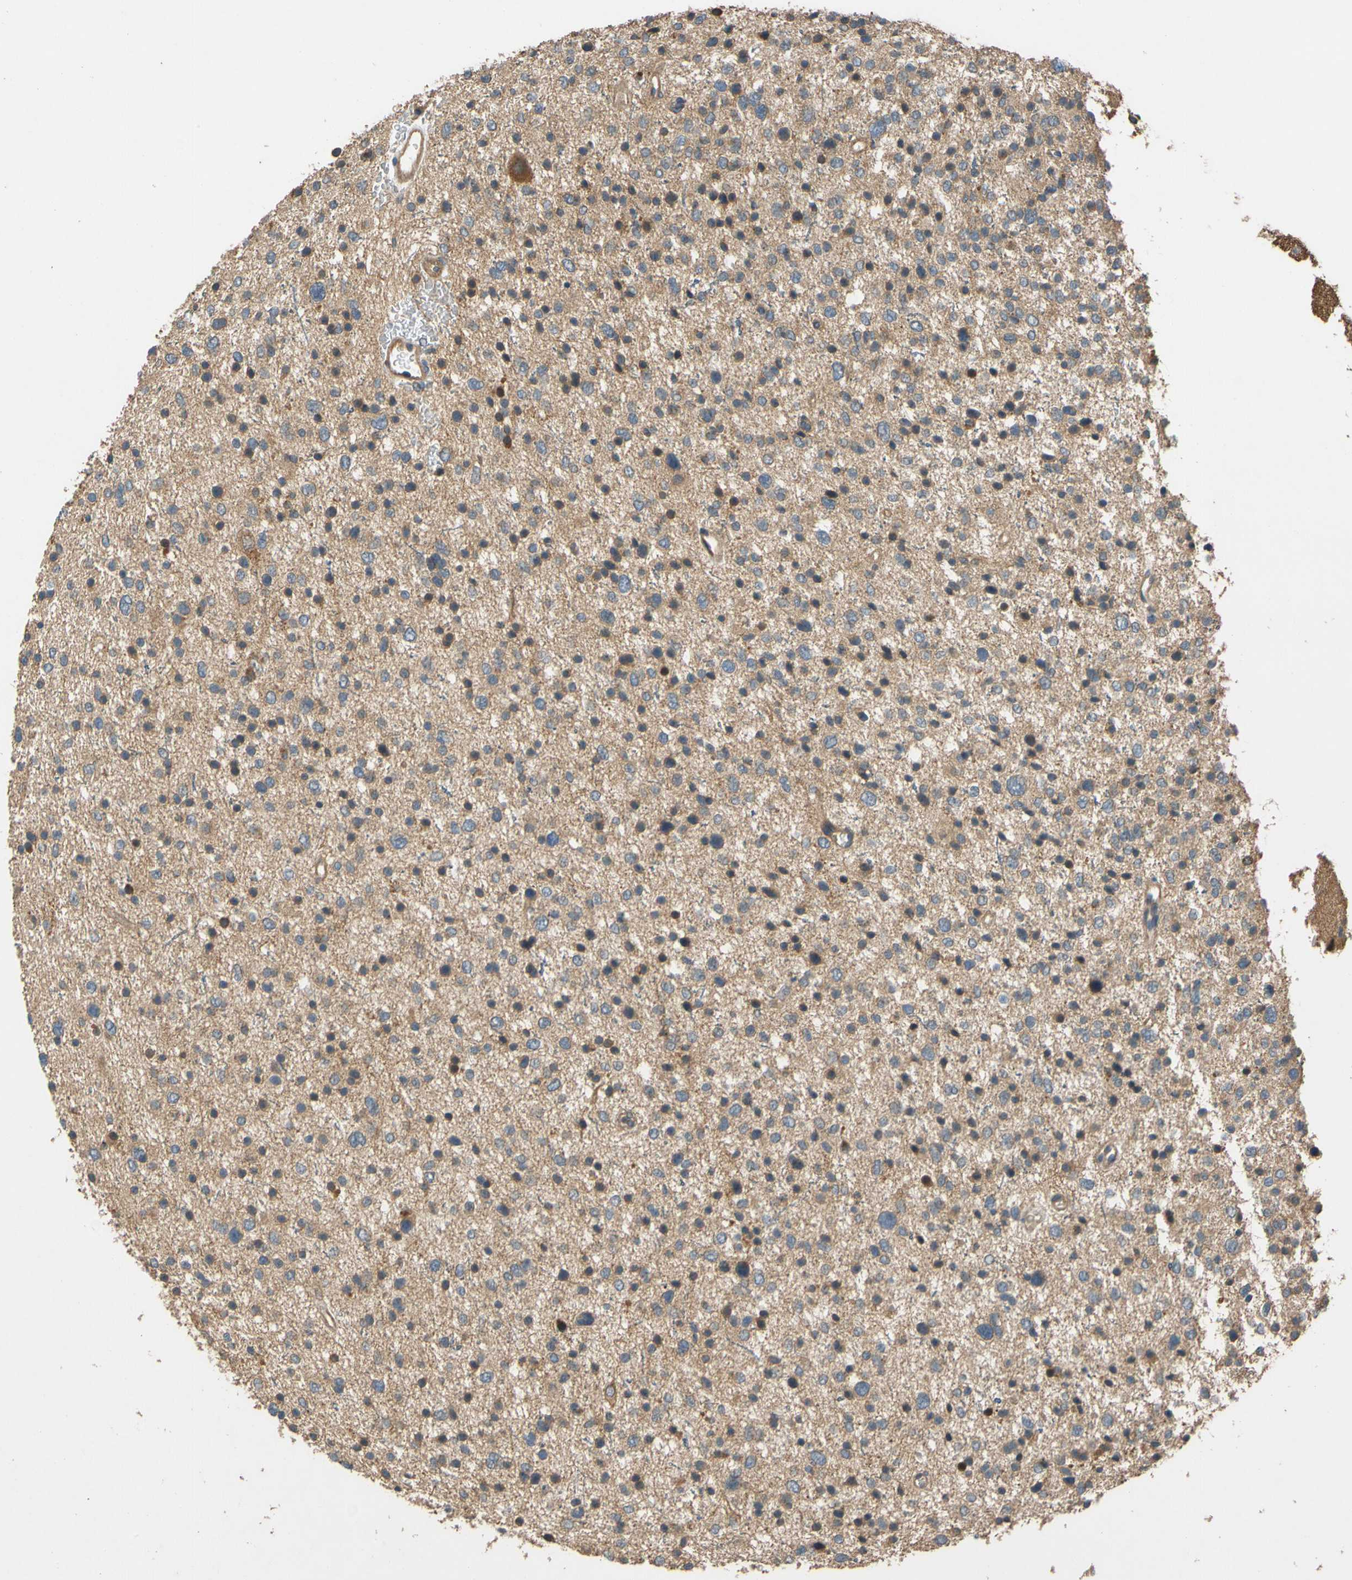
{"staining": {"intensity": "moderate", "quantity": ">75%", "location": "cytoplasmic/membranous"}, "tissue": "glioma", "cell_type": "Tumor cells", "image_type": "cancer", "snomed": [{"axis": "morphology", "description": "Glioma, malignant, Low grade"}, {"axis": "topography", "description": "Brain"}], "caption": "Glioma stained with a brown dye displays moderate cytoplasmic/membranous positive positivity in approximately >75% of tumor cells.", "gene": "USP46", "patient": {"sex": "female", "age": 37}}